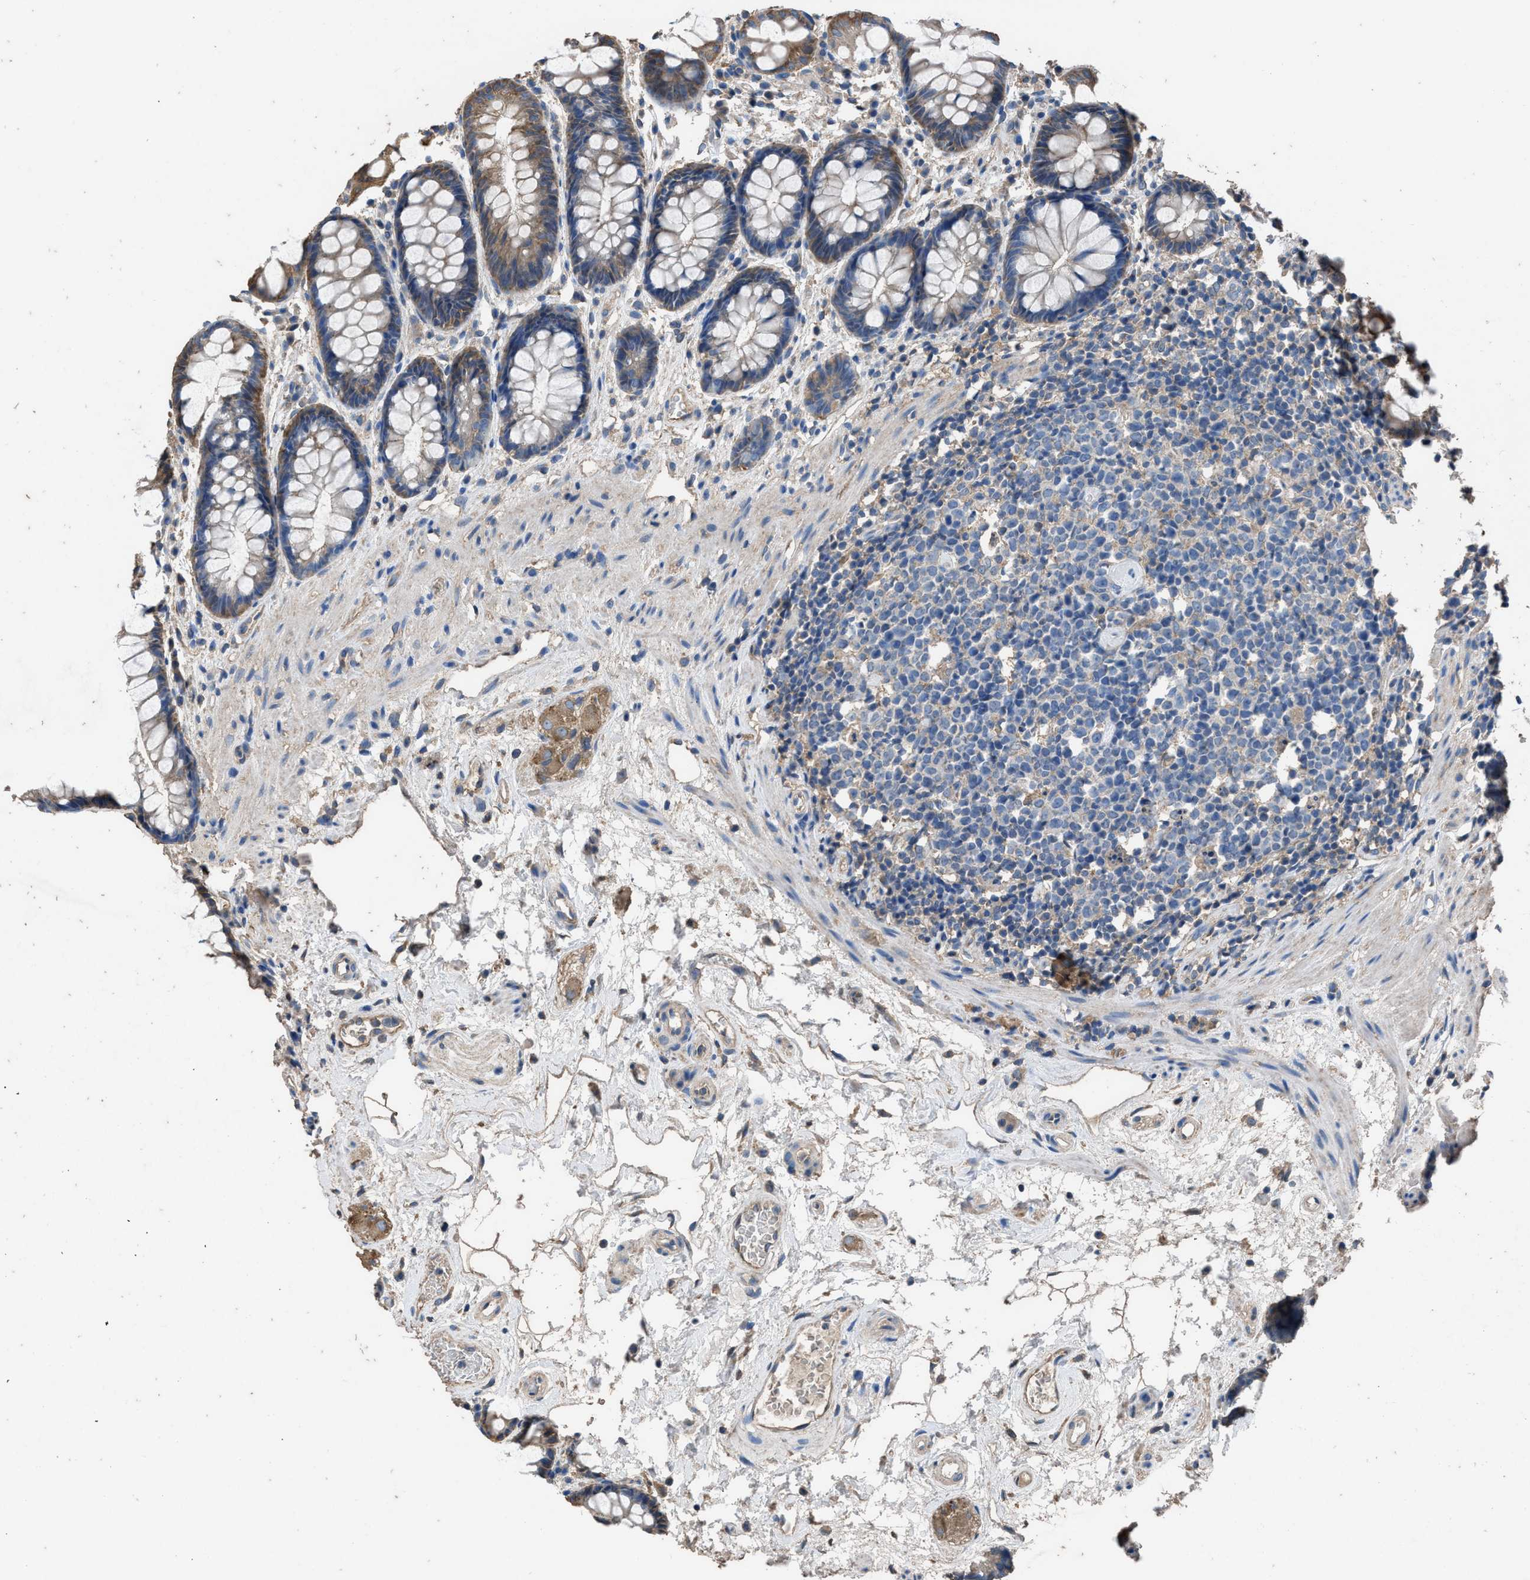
{"staining": {"intensity": "moderate", "quantity": ">75%", "location": "cytoplasmic/membranous"}, "tissue": "rectum", "cell_type": "Glandular cells", "image_type": "normal", "snomed": [{"axis": "morphology", "description": "Normal tissue, NOS"}, {"axis": "topography", "description": "Rectum"}], "caption": "Brown immunohistochemical staining in normal human rectum exhibits moderate cytoplasmic/membranous expression in about >75% of glandular cells.", "gene": "ITSN1", "patient": {"sex": "male", "age": 64}}